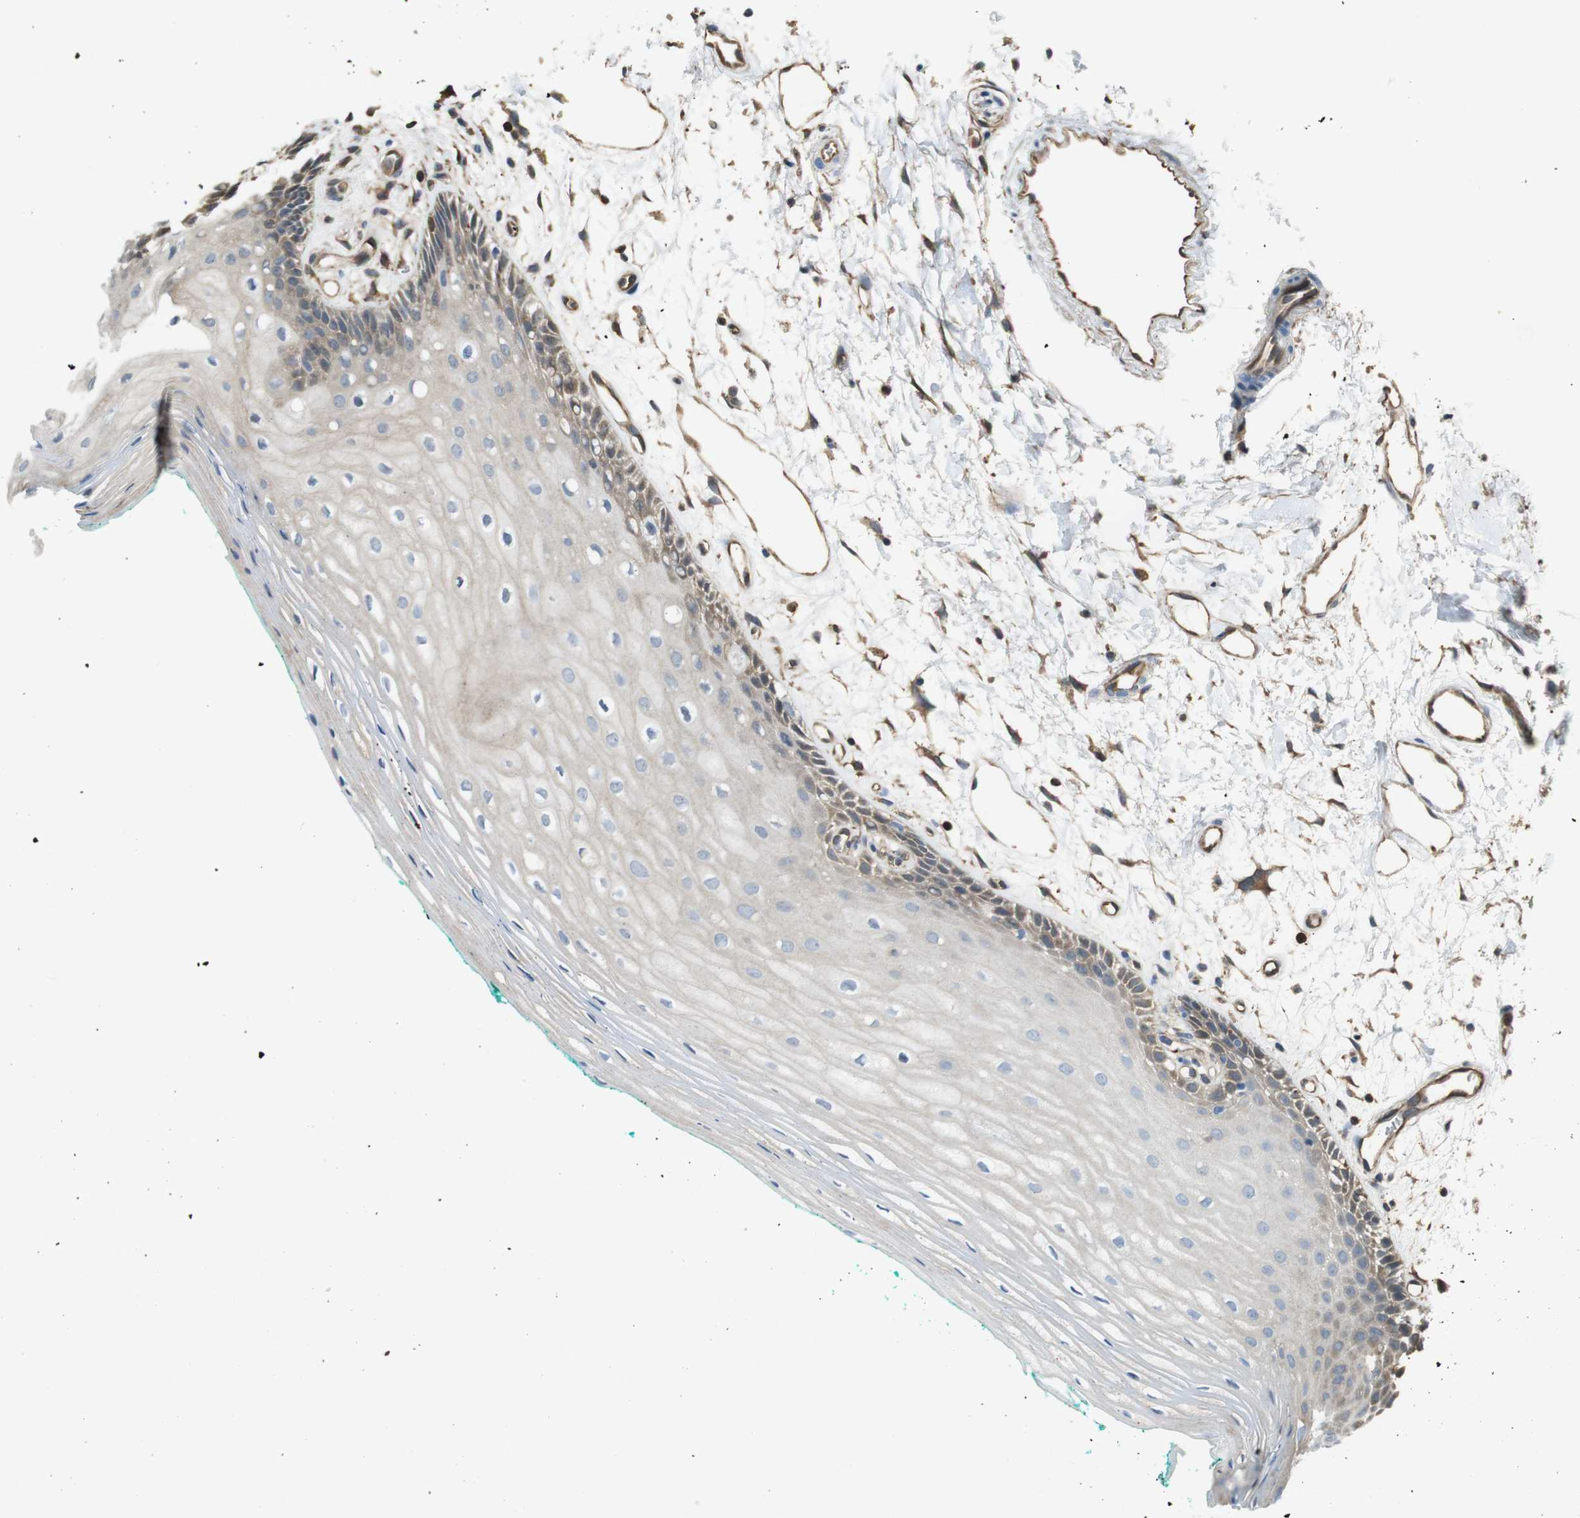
{"staining": {"intensity": "weak", "quantity": "25%-75%", "location": "cytoplasmic/membranous"}, "tissue": "oral mucosa", "cell_type": "Squamous epithelial cells", "image_type": "normal", "snomed": [{"axis": "morphology", "description": "Normal tissue, NOS"}, {"axis": "topography", "description": "Skeletal muscle"}, {"axis": "topography", "description": "Oral tissue"}, {"axis": "topography", "description": "Peripheral nerve tissue"}], "caption": "A micrograph of human oral mucosa stained for a protein reveals weak cytoplasmic/membranous brown staining in squamous epithelial cells.", "gene": "ARHGDIA", "patient": {"sex": "female", "age": 84}}